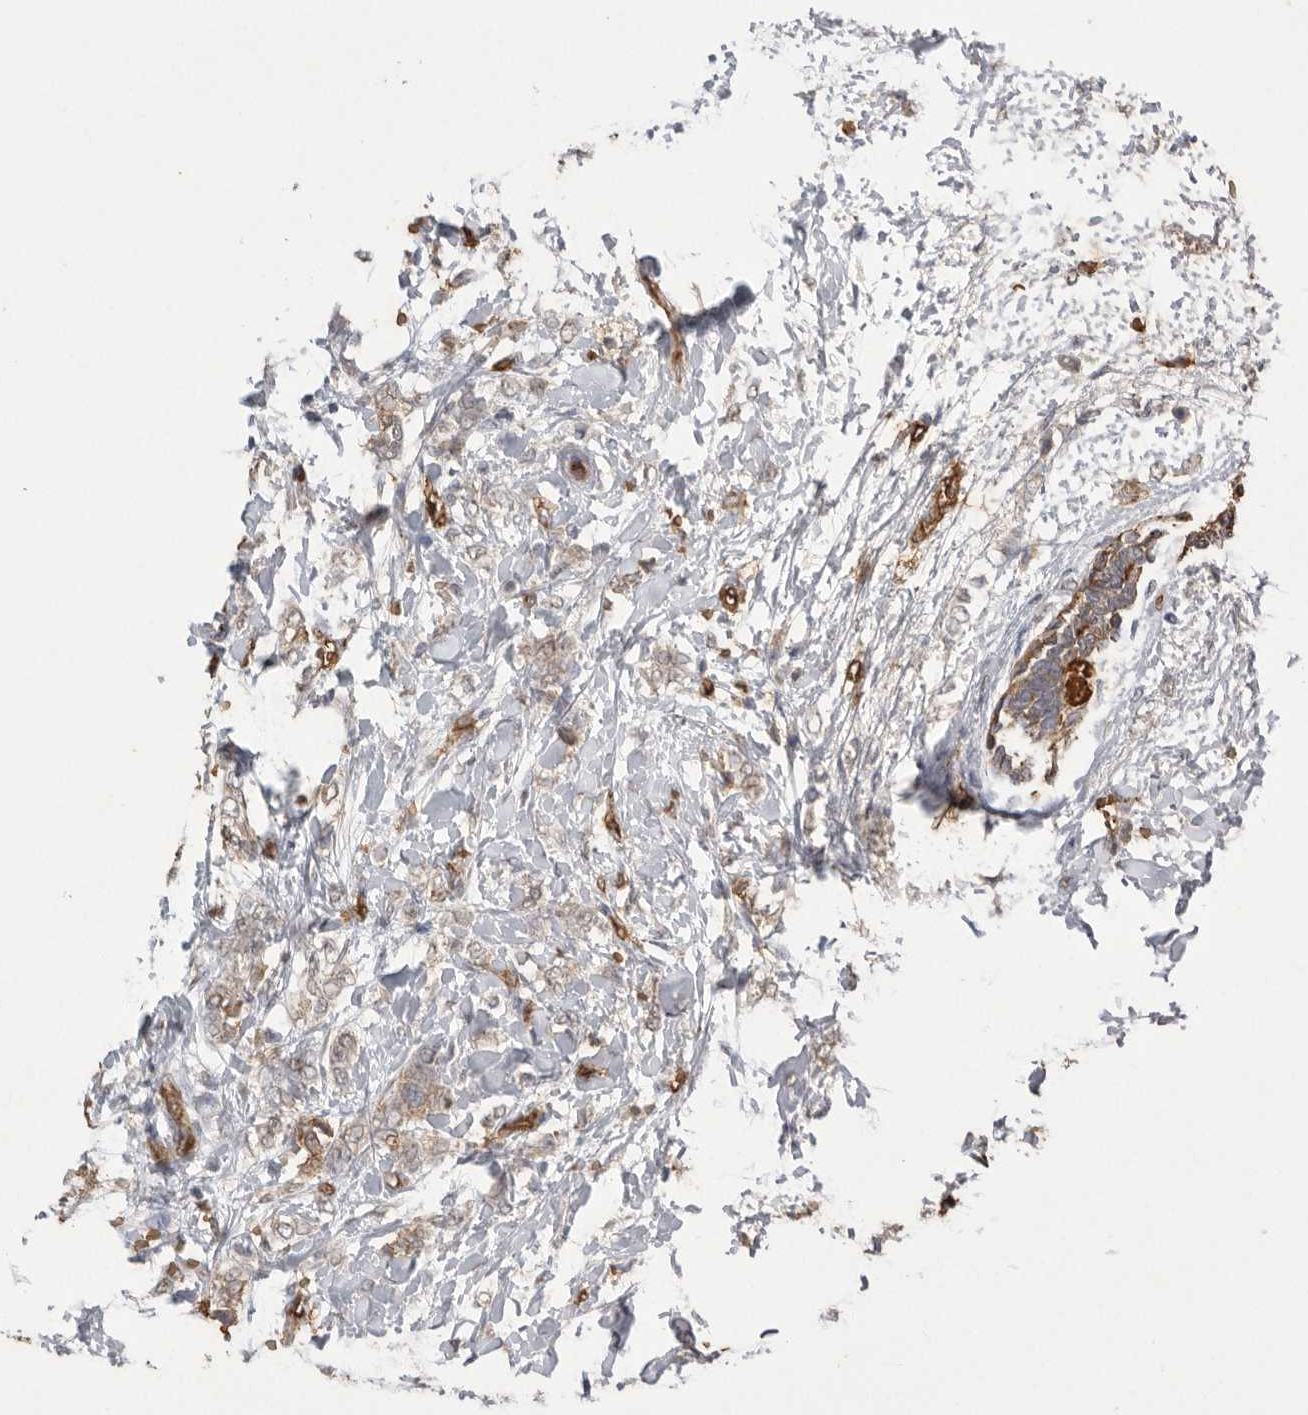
{"staining": {"intensity": "weak", "quantity": "<25%", "location": "cytoplasmic/membranous"}, "tissue": "breast cancer", "cell_type": "Tumor cells", "image_type": "cancer", "snomed": [{"axis": "morphology", "description": "Lobular carcinoma, in situ"}, {"axis": "morphology", "description": "Lobular carcinoma"}, {"axis": "topography", "description": "Breast"}], "caption": "A high-resolution micrograph shows IHC staining of lobular carcinoma (breast), which reveals no significant expression in tumor cells.", "gene": "IL27", "patient": {"sex": "female", "age": 41}}